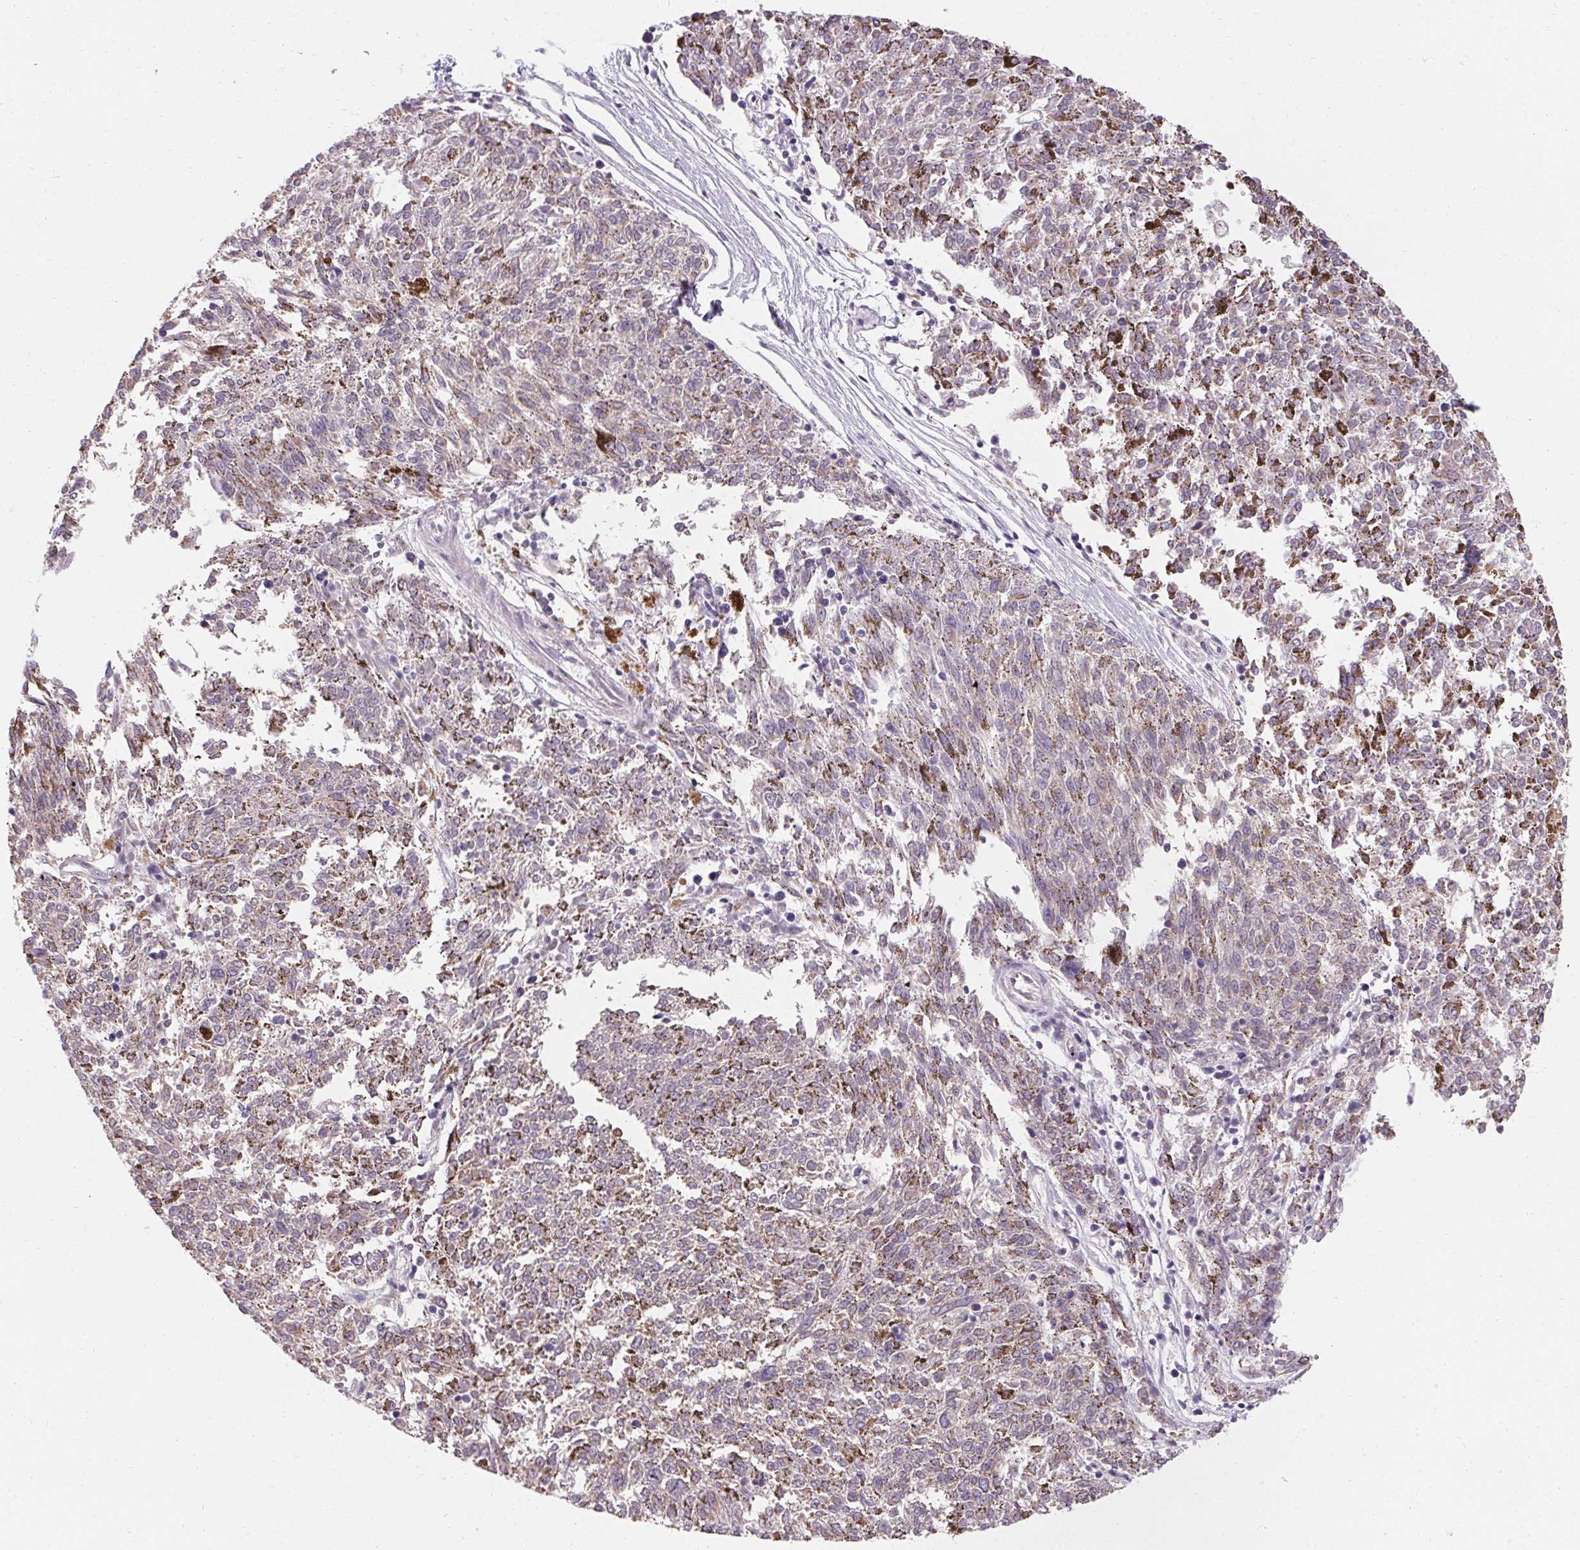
{"staining": {"intensity": "negative", "quantity": "none", "location": "none"}, "tissue": "melanoma", "cell_type": "Tumor cells", "image_type": "cancer", "snomed": [{"axis": "morphology", "description": "Malignant melanoma, NOS"}, {"axis": "topography", "description": "Skin"}], "caption": "Tumor cells show no significant expression in malignant melanoma.", "gene": "TRIP13", "patient": {"sex": "female", "age": 72}}